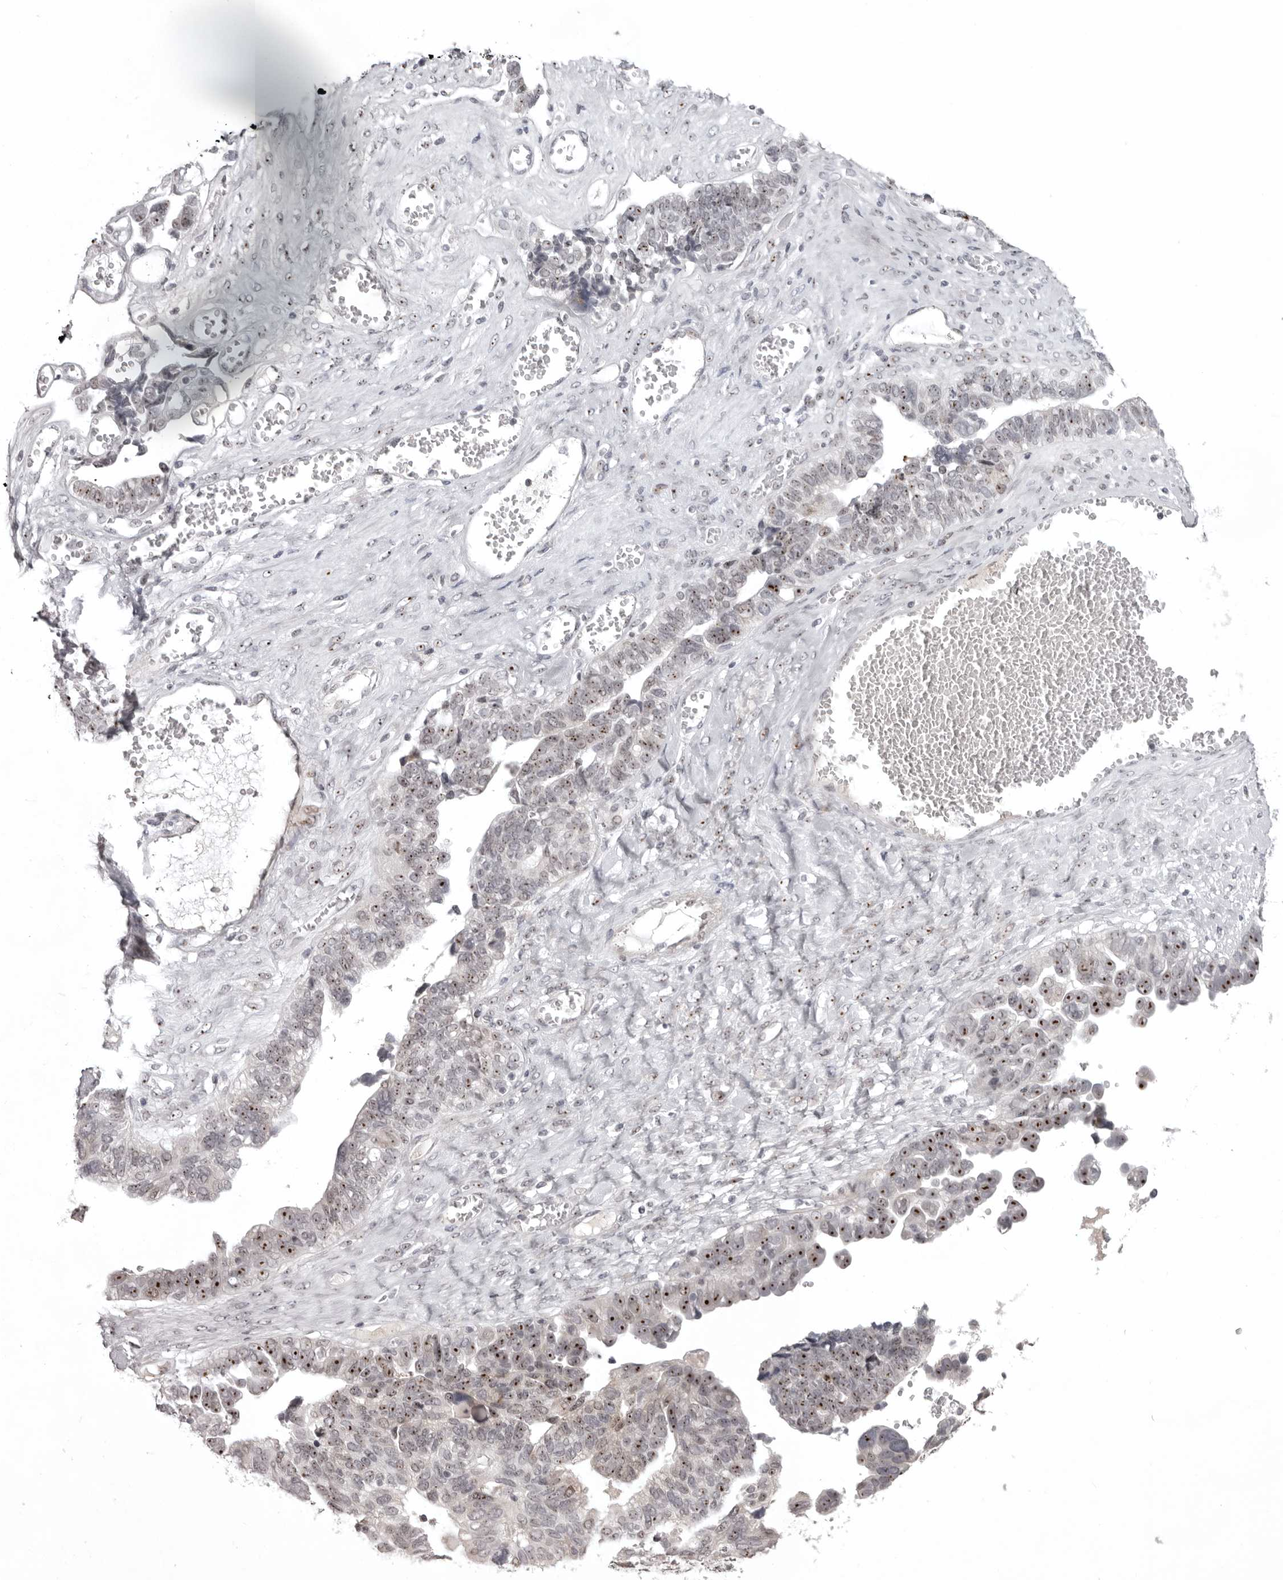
{"staining": {"intensity": "strong", "quantity": "25%-75%", "location": "nuclear"}, "tissue": "ovarian cancer", "cell_type": "Tumor cells", "image_type": "cancer", "snomed": [{"axis": "morphology", "description": "Cystadenocarcinoma, serous, NOS"}, {"axis": "topography", "description": "Ovary"}], "caption": "Human serous cystadenocarcinoma (ovarian) stained with a brown dye exhibits strong nuclear positive positivity in approximately 25%-75% of tumor cells.", "gene": "HELZ", "patient": {"sex": "female", "age": 79}}